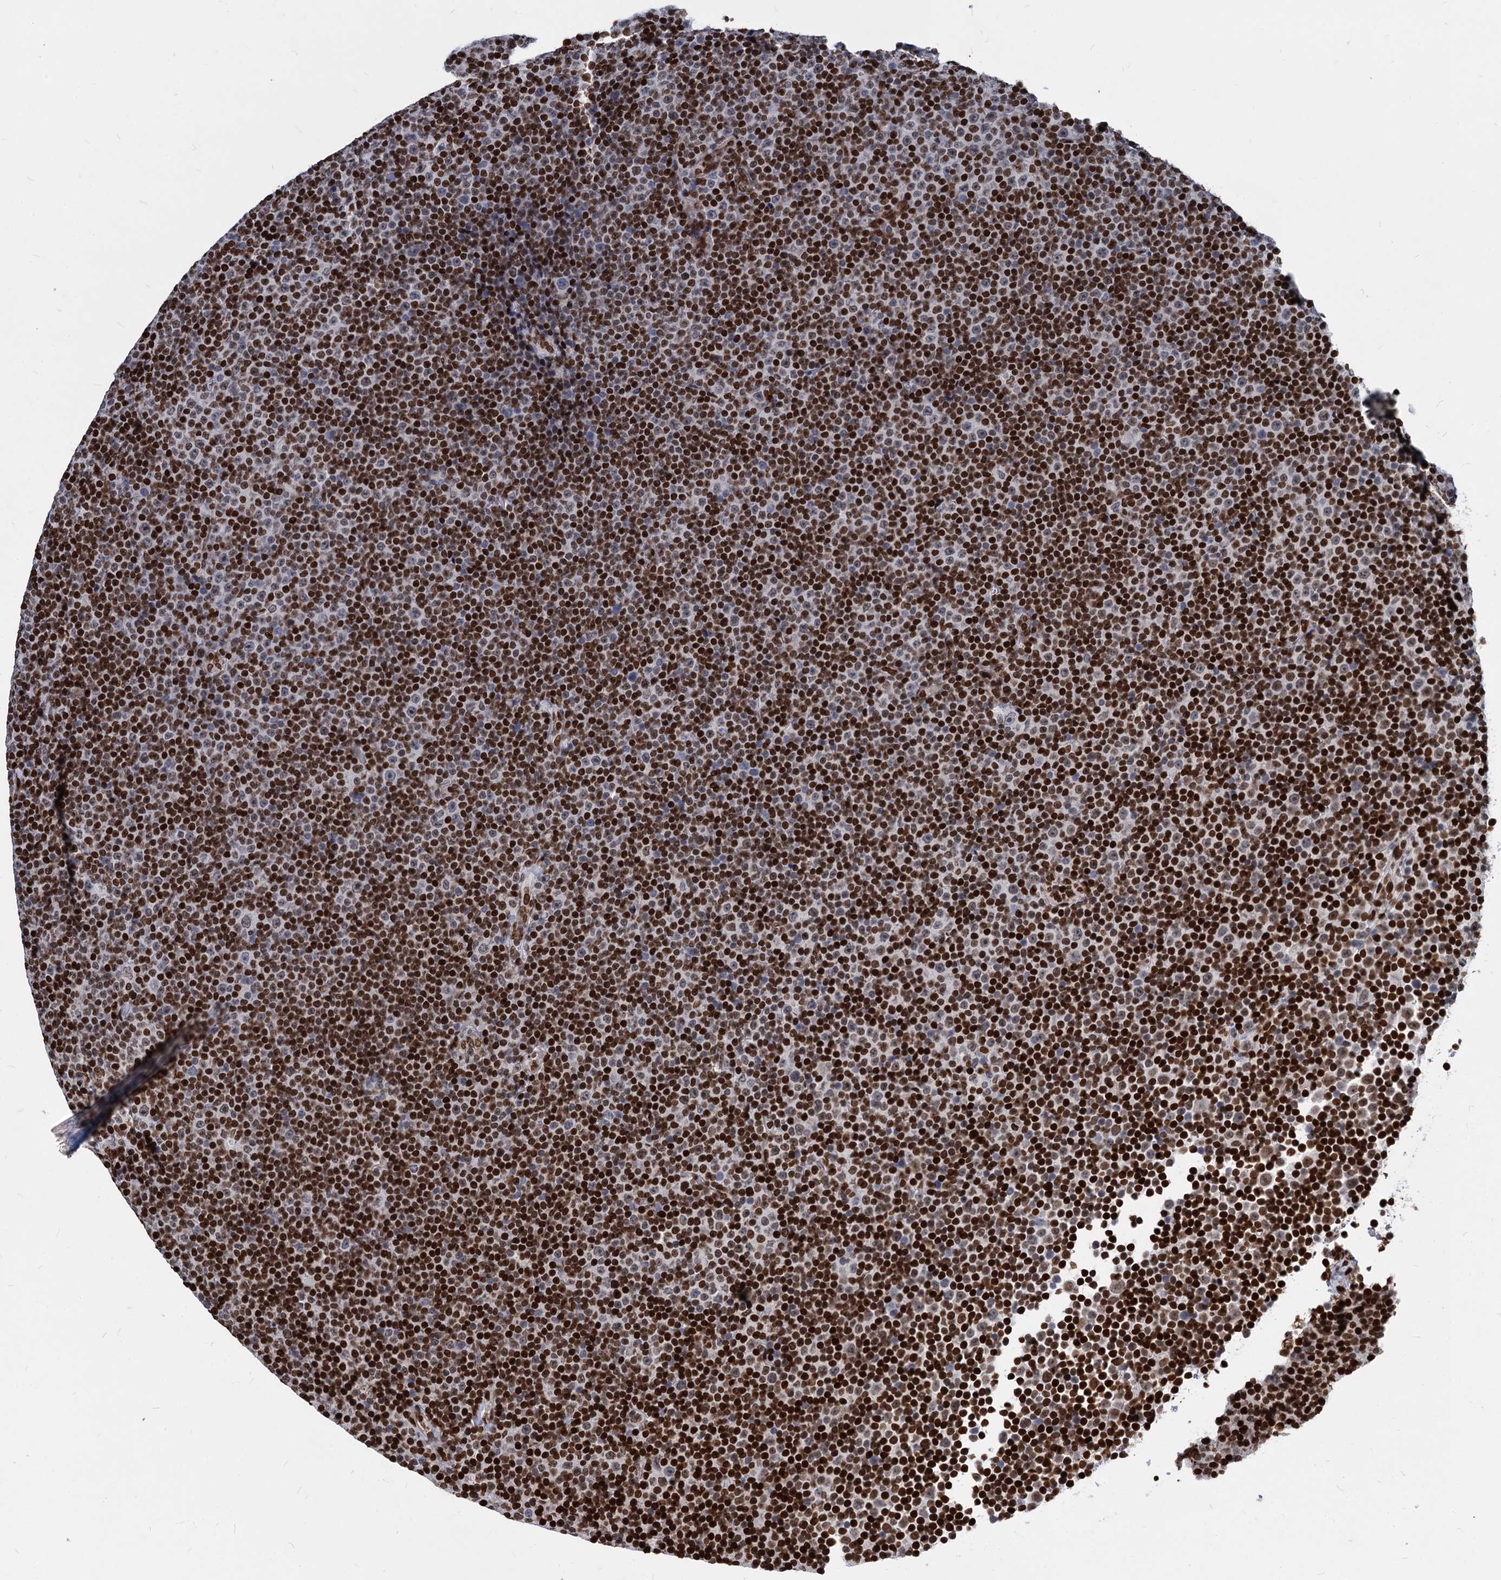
{"staining": {"intensity": "strong", "quantity": ">75%", "location": "nuclear"}, "tissue": "lymphoma", "cell_type": "Tumor cells", "image_type": "cancer", "snomed": [{"axis": "morphology", "description": "Malignant lymphoma, non-Hodgkin's type, Low grade"}, {"axis": "topography", "description": "Lymph node"}], "caption": "Tumor cells display high levels of strong nuclear staining in about >75% of cells in human lymphoma.", "gene": "MECP2", "patient": {"sex": "female", "age": 67}}